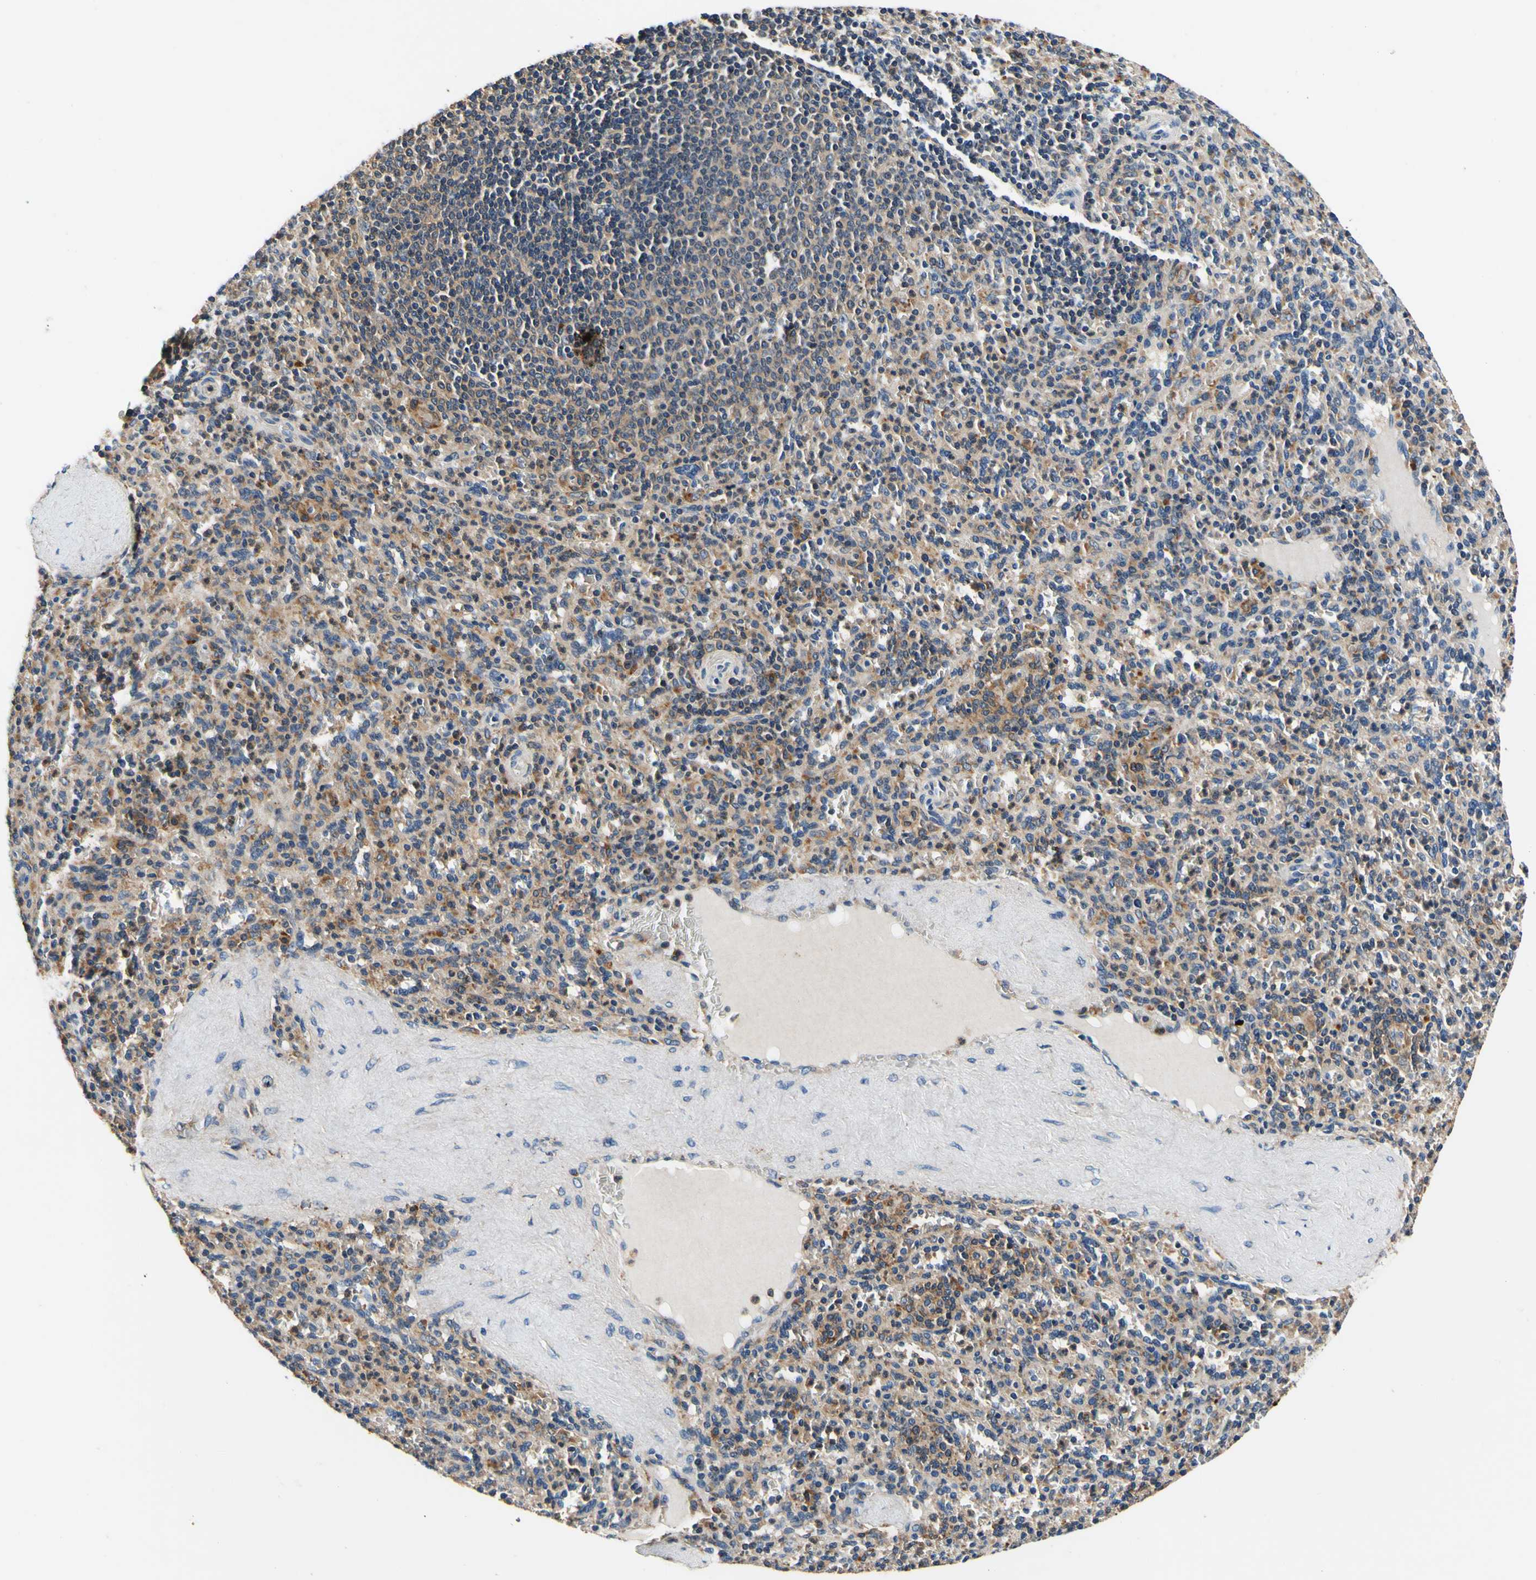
{"staining": {"intensity": "weak", "quantity": "25%-75%", "location": "cytoplasmic/membranous"}, "tissue": "spleen", "cell_type": "Cells in red pulp", "image_type": "normal", "snomed": [{"axis": "morphology", "description": "Normal tissue, NOS"}, {"axis": "topography", "description": "Spleen"}], "caption": "A low amount of weak cytoplasmic/membranous positivity is appreciated in approximately 25%-75% of cells in red pulp in benign spleen. Nuclei are stained in blue.", "gene": "PLA2G4A", "patient": {"sex": "male", "age": 36}}